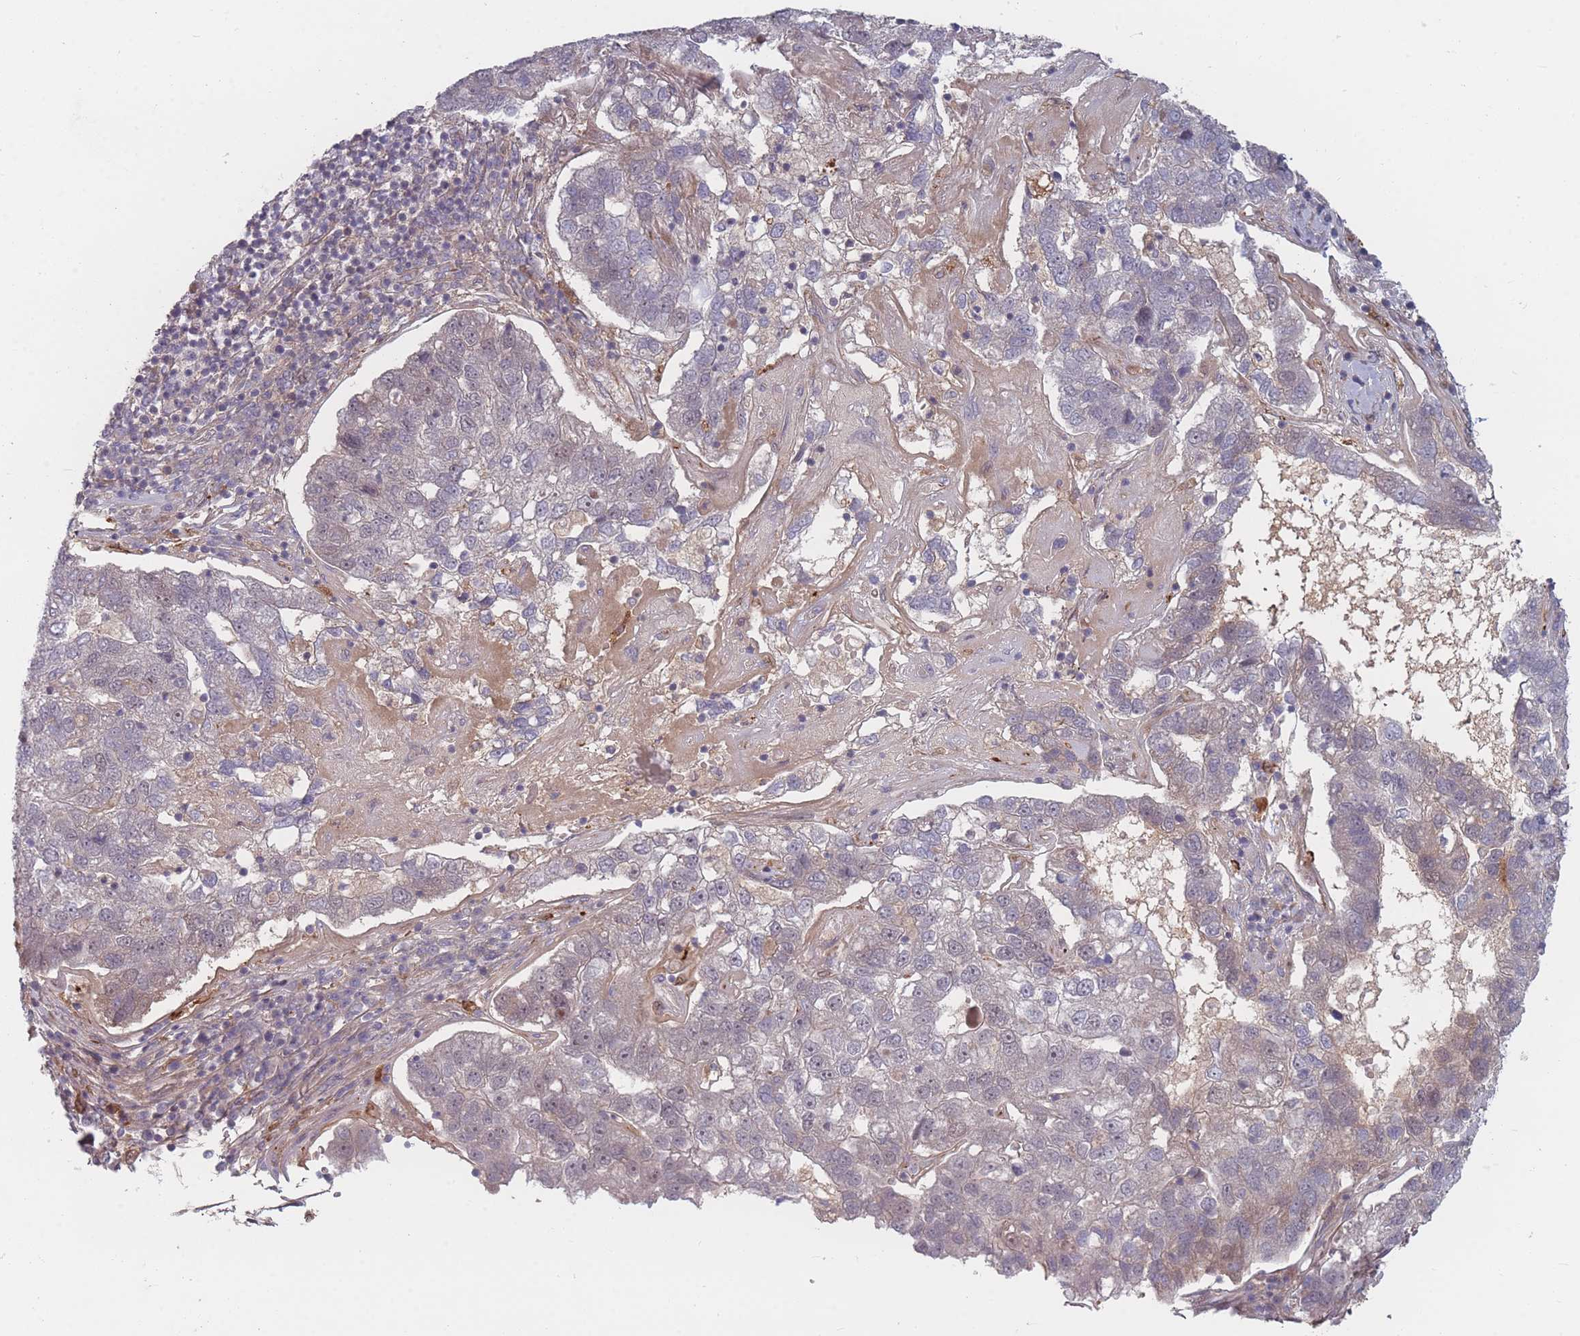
{"staining": {"intensity": "negative", "quantity": "none", "location": "none"}, "tissue": "pancreatic cancer", "cell_type": "Tumor cells", "image_type": "cancer", "snomed": [{"axis": "morphology", "description": "Adenocarcinoma, NOS"}, {"axis": "topography", "description": "Pancreas"}], "caption": "Pancreatic cancer was stained to show a protein in brown. There is no significant expression in tumor cells.", "gene": "EEF1AKMT2", "patient": {"sex": "female", "age": 61}}